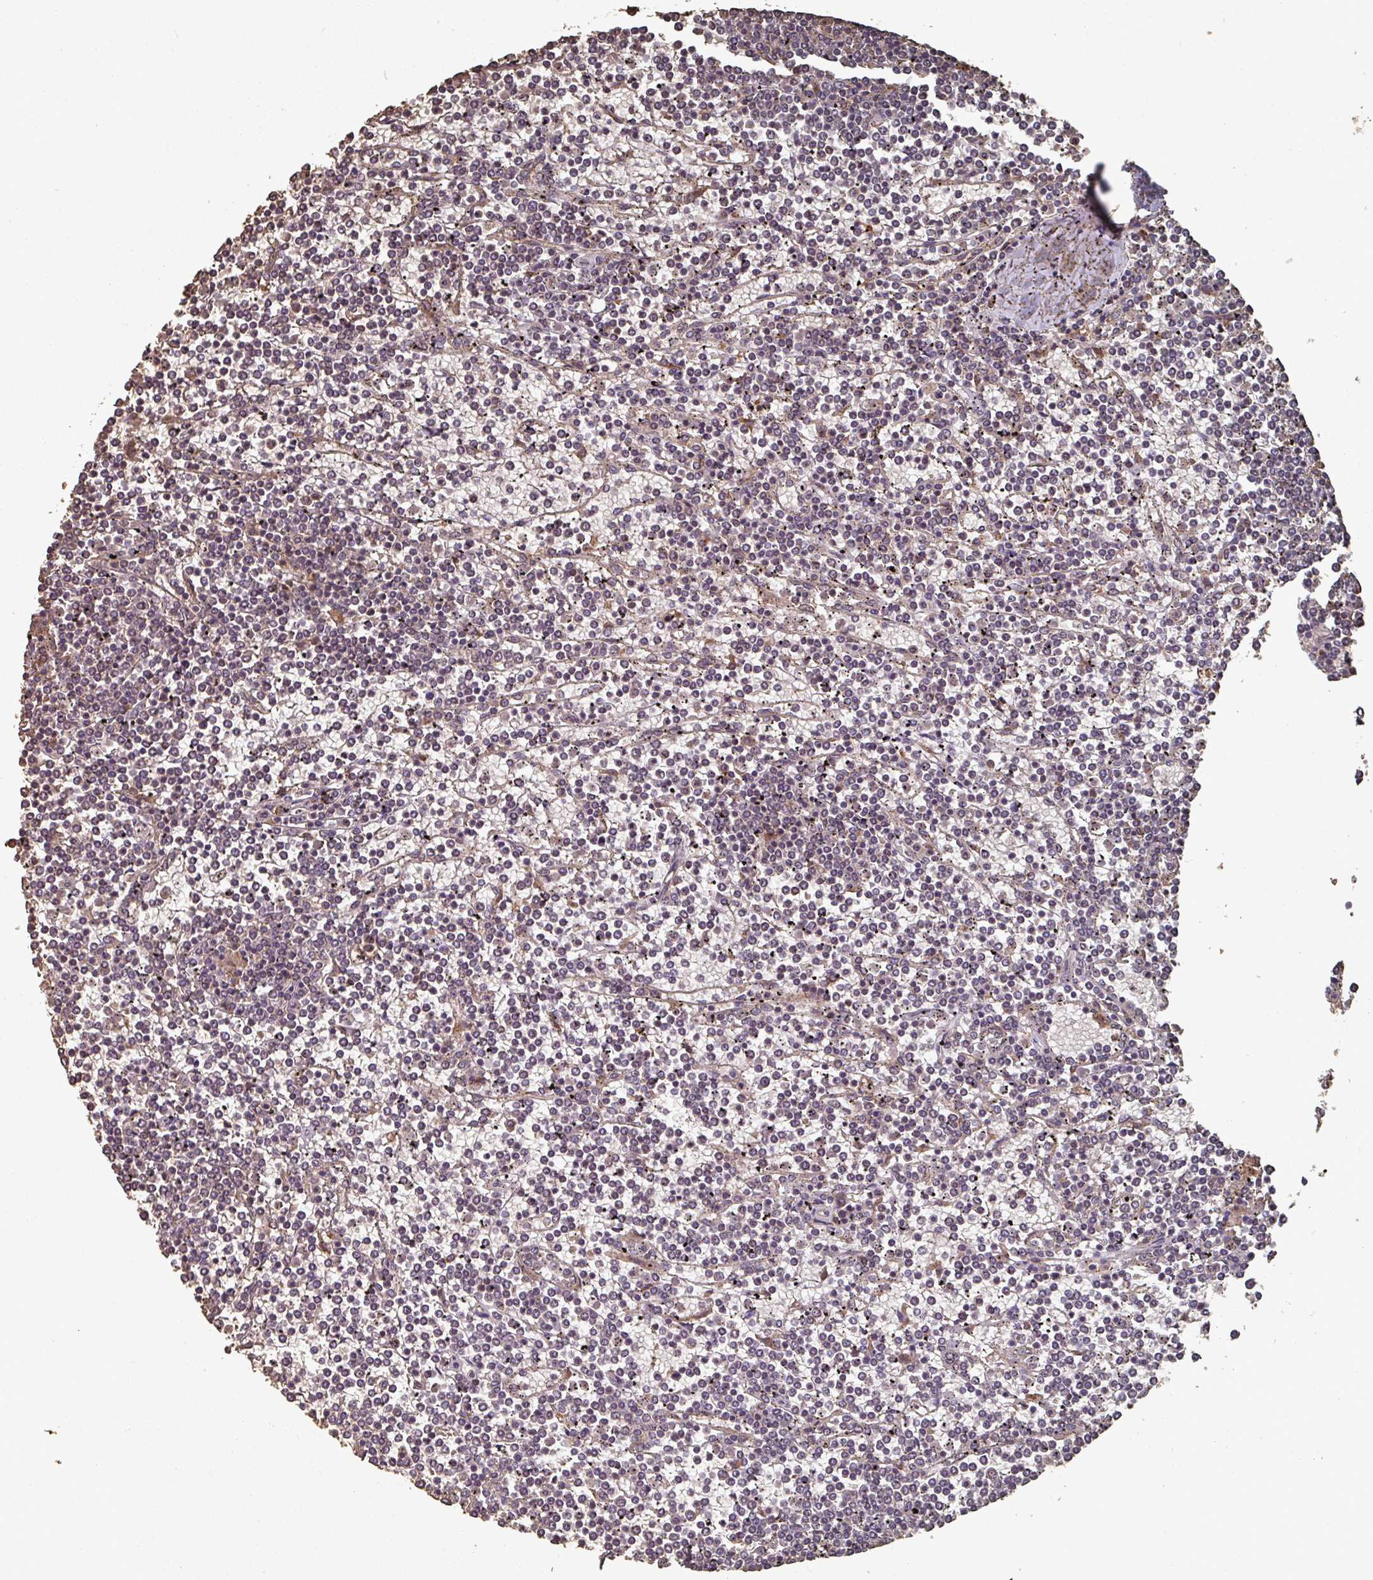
{"staining": {"intensity": "negative", "quantity": "none", "location": "none"}, "tissue": "lymphoma", "cell_type": "Tumor cells", "image_type": "cancer", "snomed": [{"axis": "morphology", "description": "Malignant lymphoma, non-Hodgkin's type, Low grade"}, {"axis": "topography", "description": "Spleen"}], "caption": "Tumor cells are negative for brown protein staining in low-grade malignant lymphoma, non-Hodgkin's type.", "gene": "EDEM2", "patient": {"sex": "female", "age": 19}}